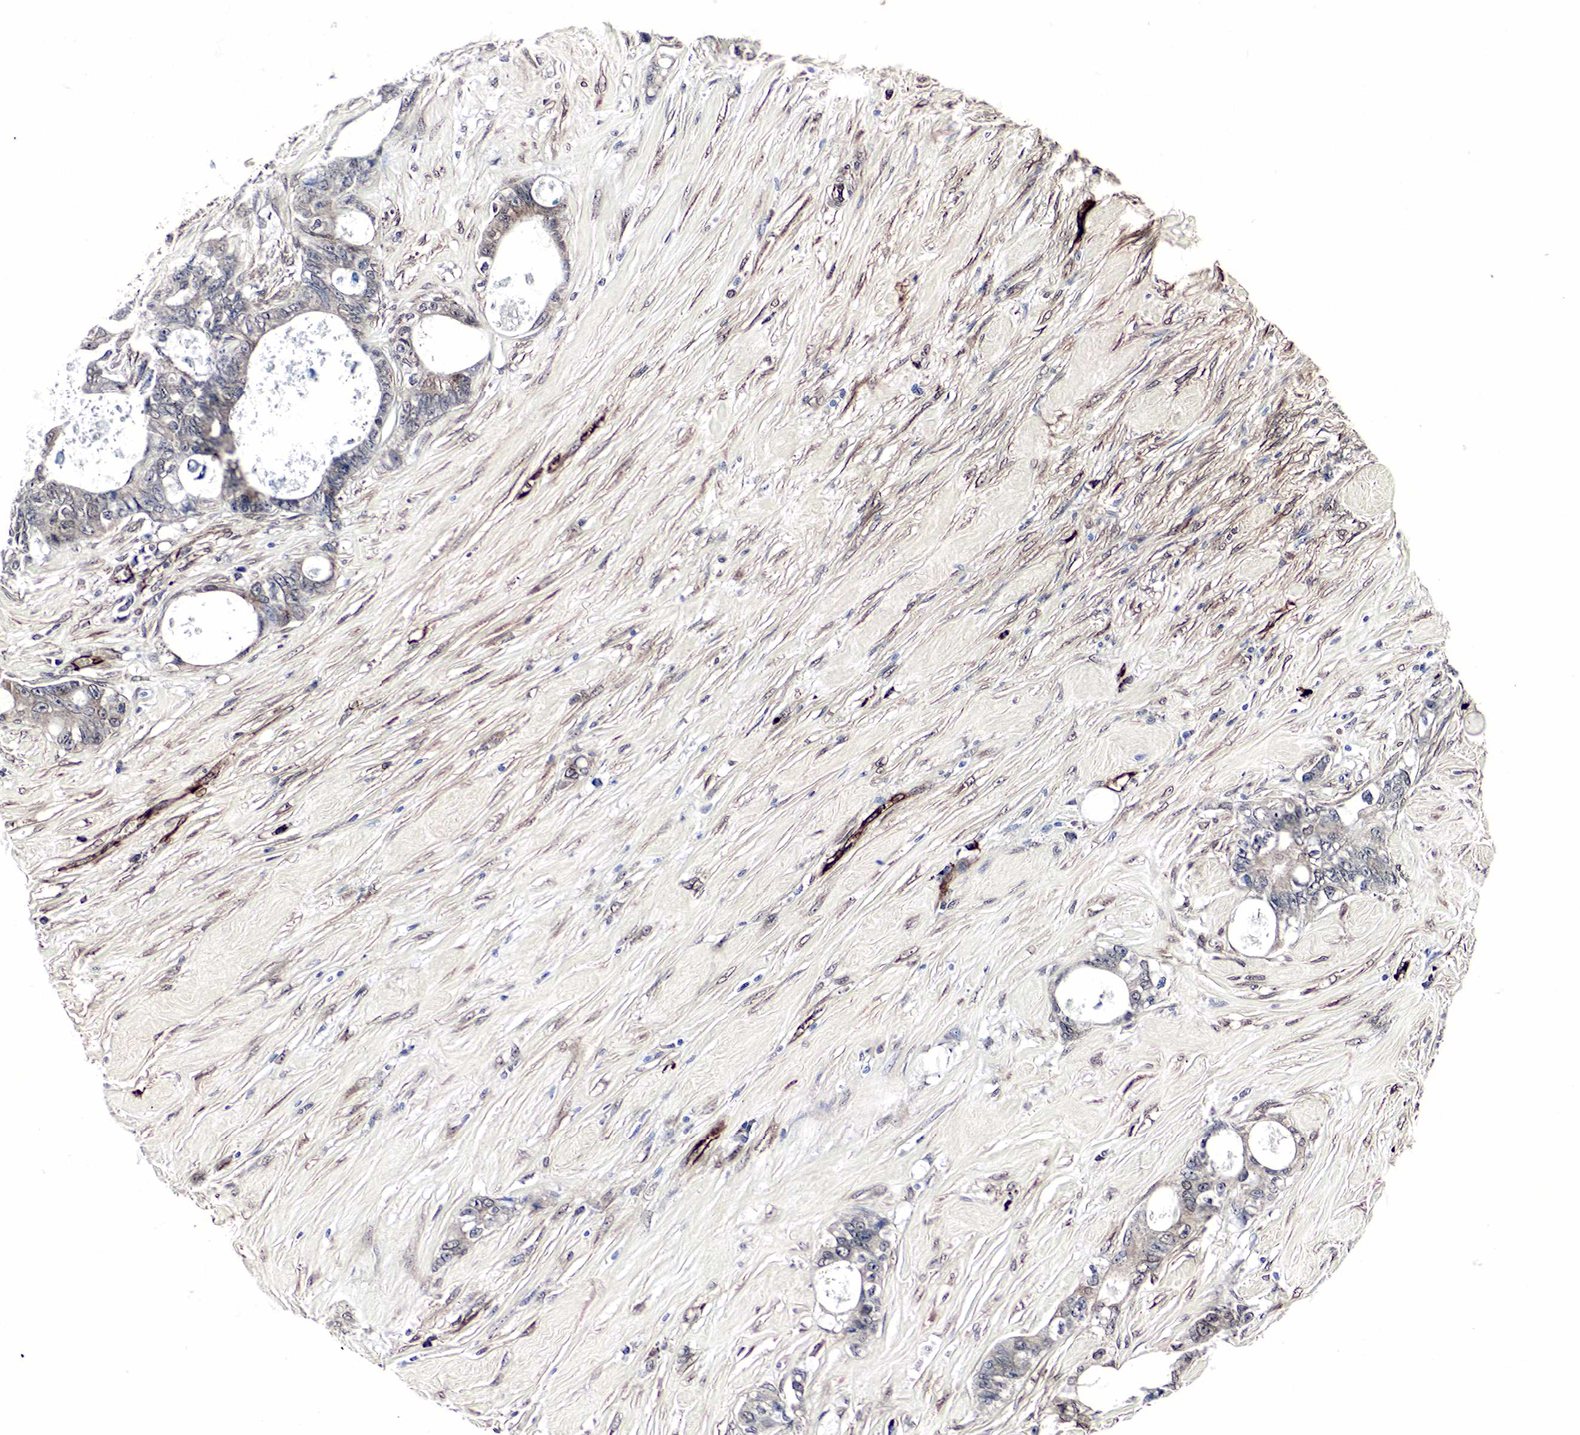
{"staining": {"intensity": "weak", "quantity": "<25%", "location": "cytoplasmic/membranous"}, "tissue": "colorectal cancer", "cell_type": "Tumor cells", "image_type": "cancer", "snomed": [{"axis": "morphology", "description": "Adenocarcinoma, NOS"}, {"axis": "topography", "description": "Rectum"}], "caption": "This is an immunohistochemistry (IHC) image of human colorectal cancer (adenocarcinoma). There is no staining in tumor cells.", "gene": "SPIN1", "patient": {"sex": "female", "age": 57}}